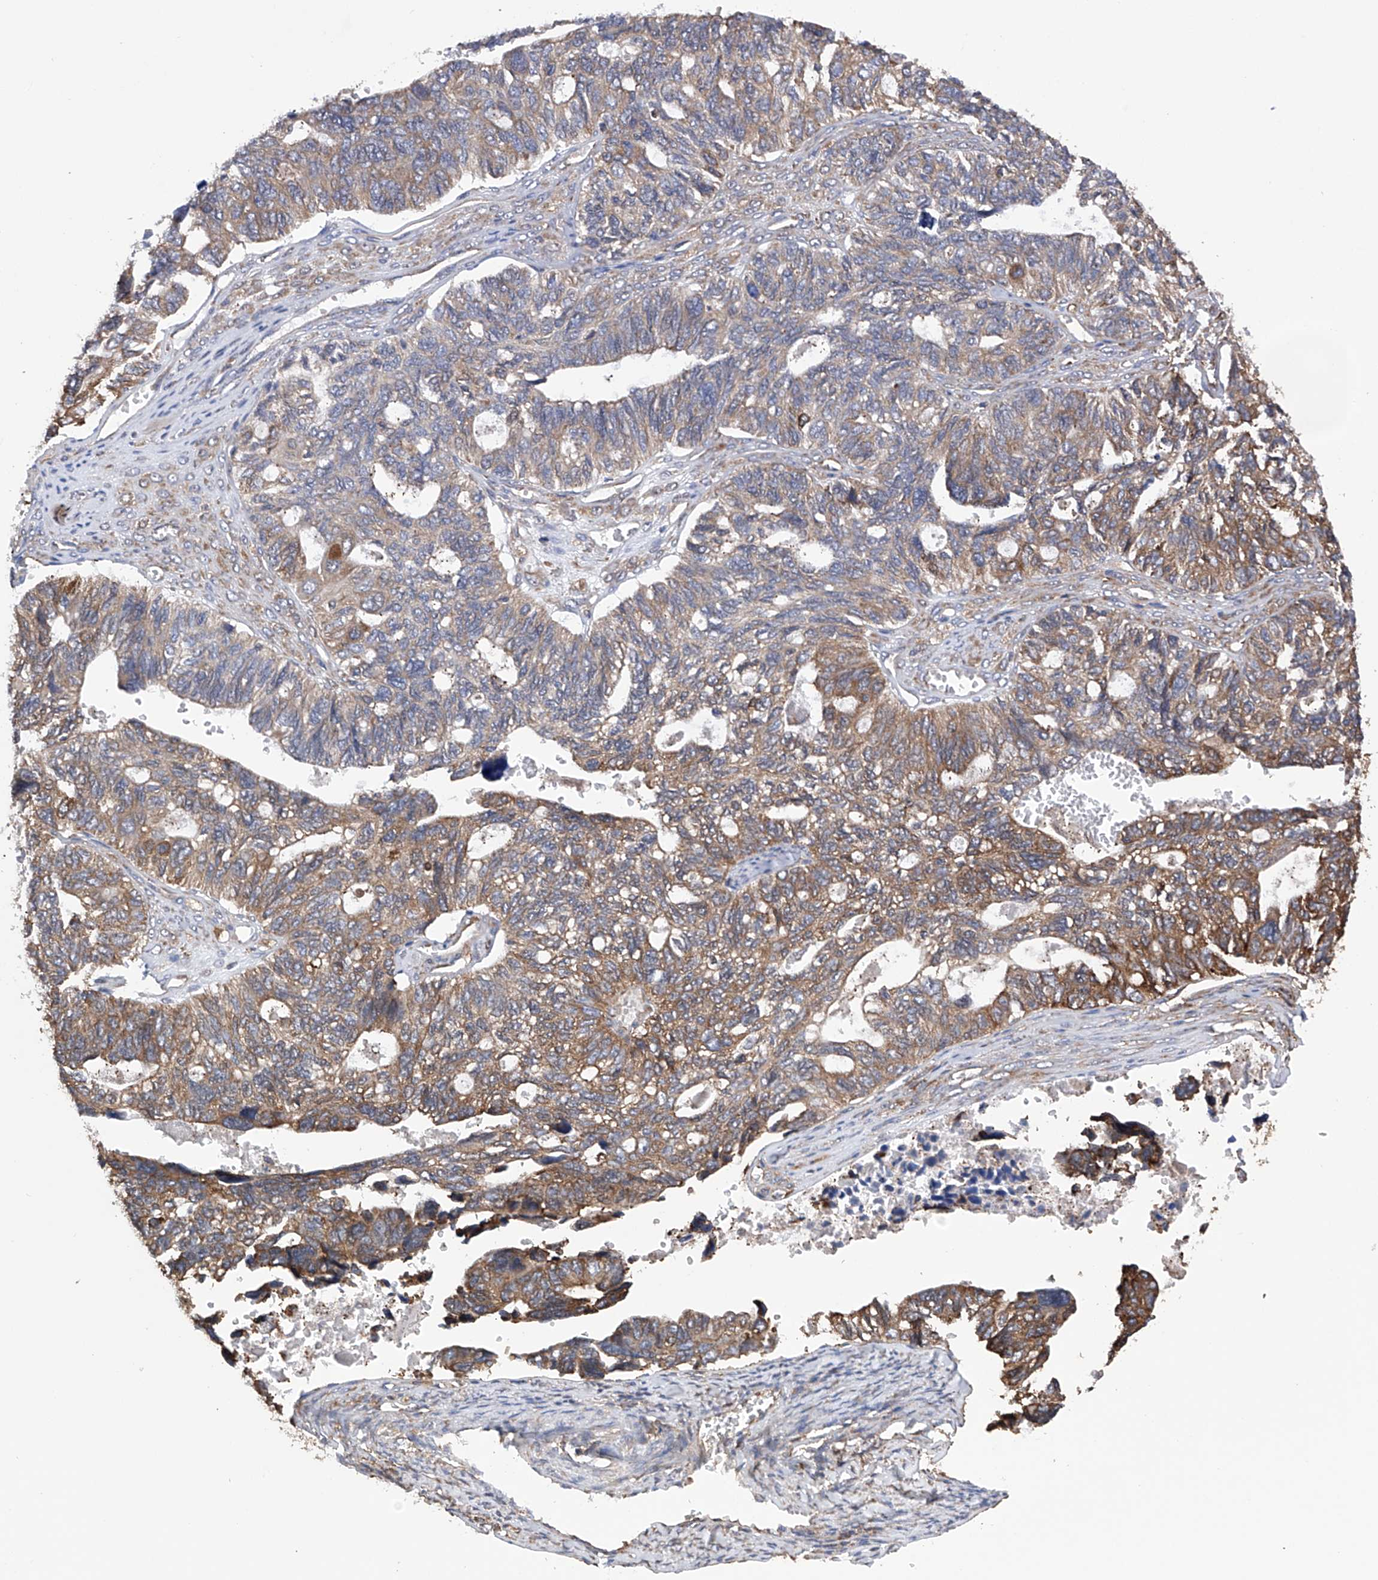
{"staining": {"intensity": "moderate", "quantity": "25%-75%", "location": "cytoplasmic/membranous"}, "tissue": "ovarian cancer", "cell_type": "Tumor cells", "image_type": "cancer", "snomed": [{"axis": "morphology", "description": "Cystadenocarcinoma, serous, NOS"}, {"axis": "topography", "description": "Ovary"}], "caption": "A brown stain highlights moderate cytoplasmic/membranous positivity of a protein in serous cystadenocarcinoma (ovarian) tumor cells.", "gene": "DNAH8", "patient": {"sex": "female", "age": 79}}